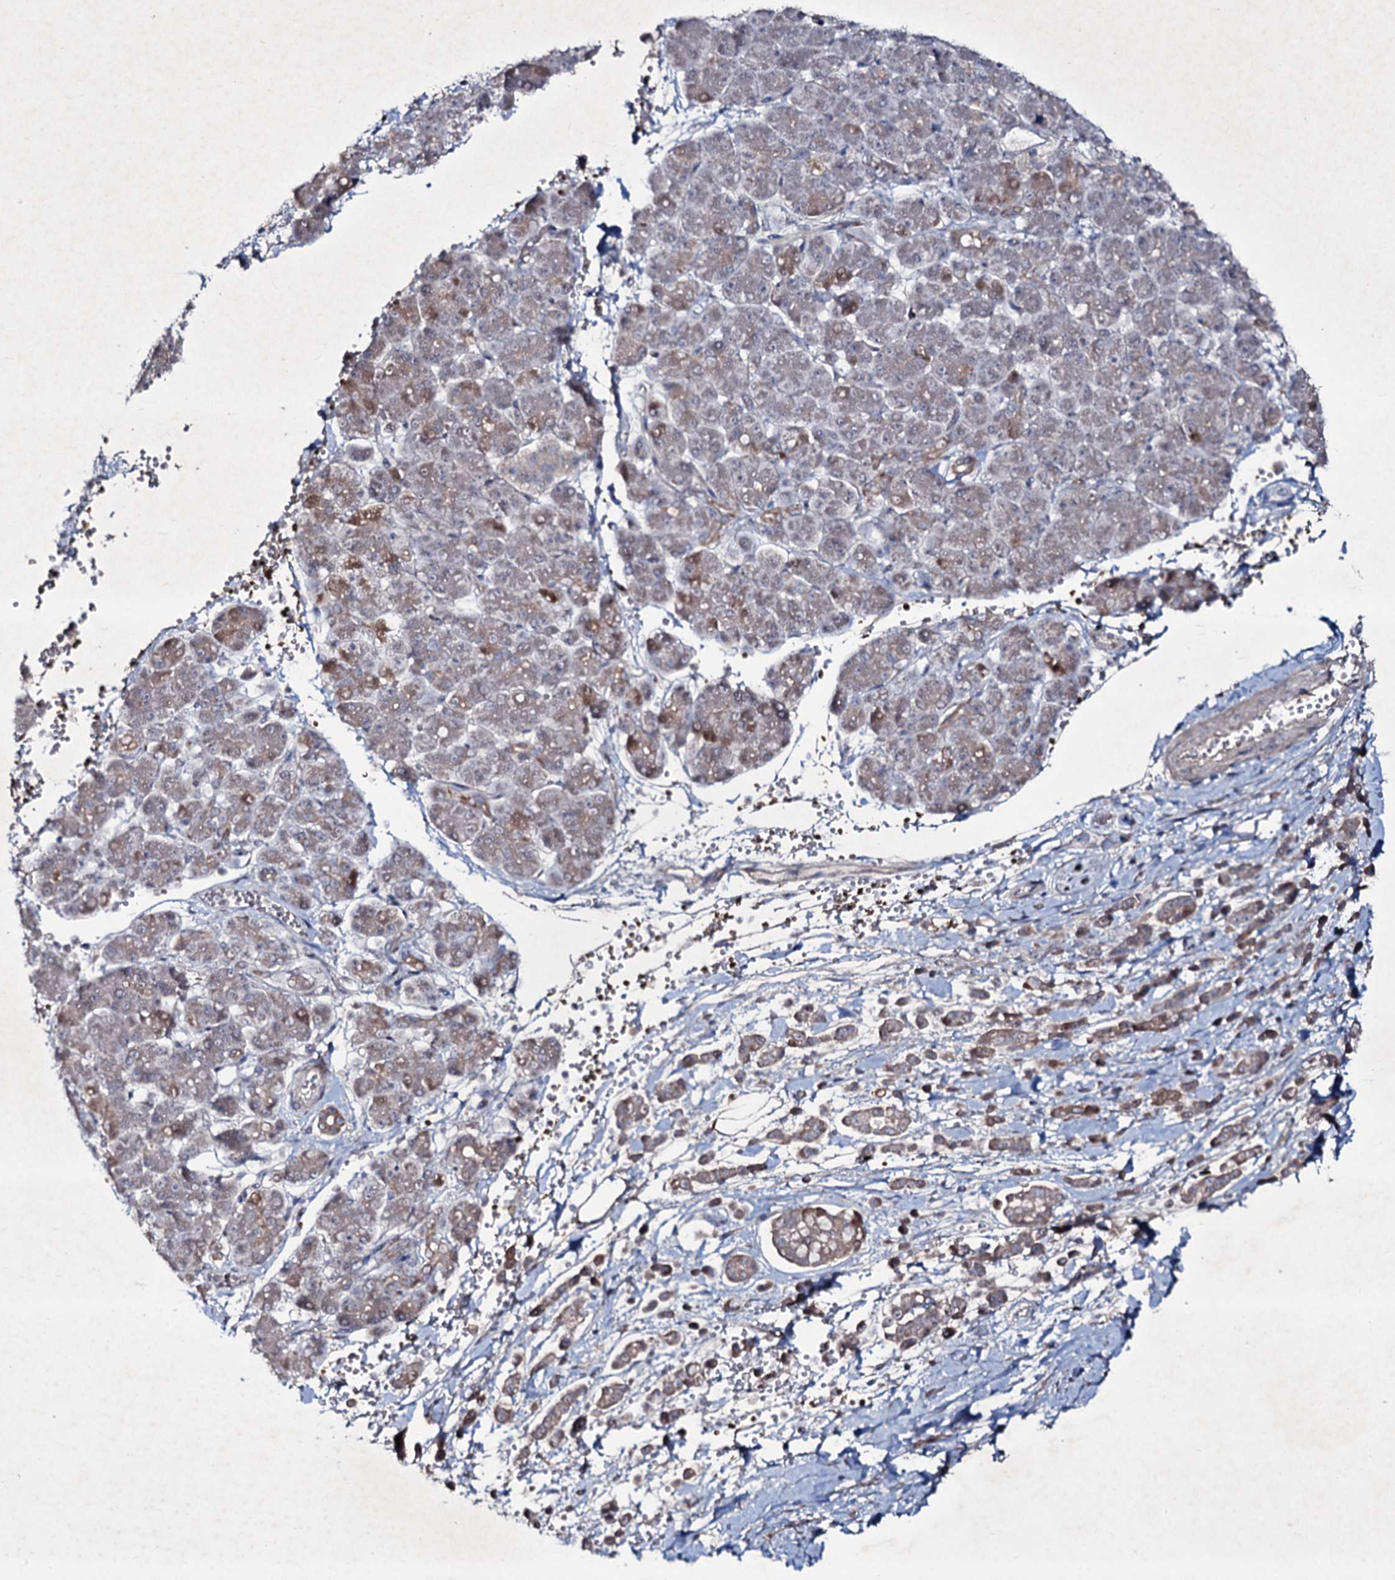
{"staining": {"intensity": "weak", "quantity": ">75%", "location": "cytoplasmic/membranous"}, "tissue": "pancreatic cancer", "cell_type": "Tumor cells", "image_type": "cancer", "snomed": [{"axis": "morphology", "description": "Normal tissue, NOS"}, {"axis": "morphology", "description": "Adenocarcinoma, NOS"}, {"axis": "topography", "description": "Pancreas"}], "caption": "Pancreatic cancer stained for a protein (brown) shows weak cytoplasmic/membranous positive staining in approximately >75% of tumor cells.", "gene": "RNF6", "patient": {"sex": "female", "age": 64}}